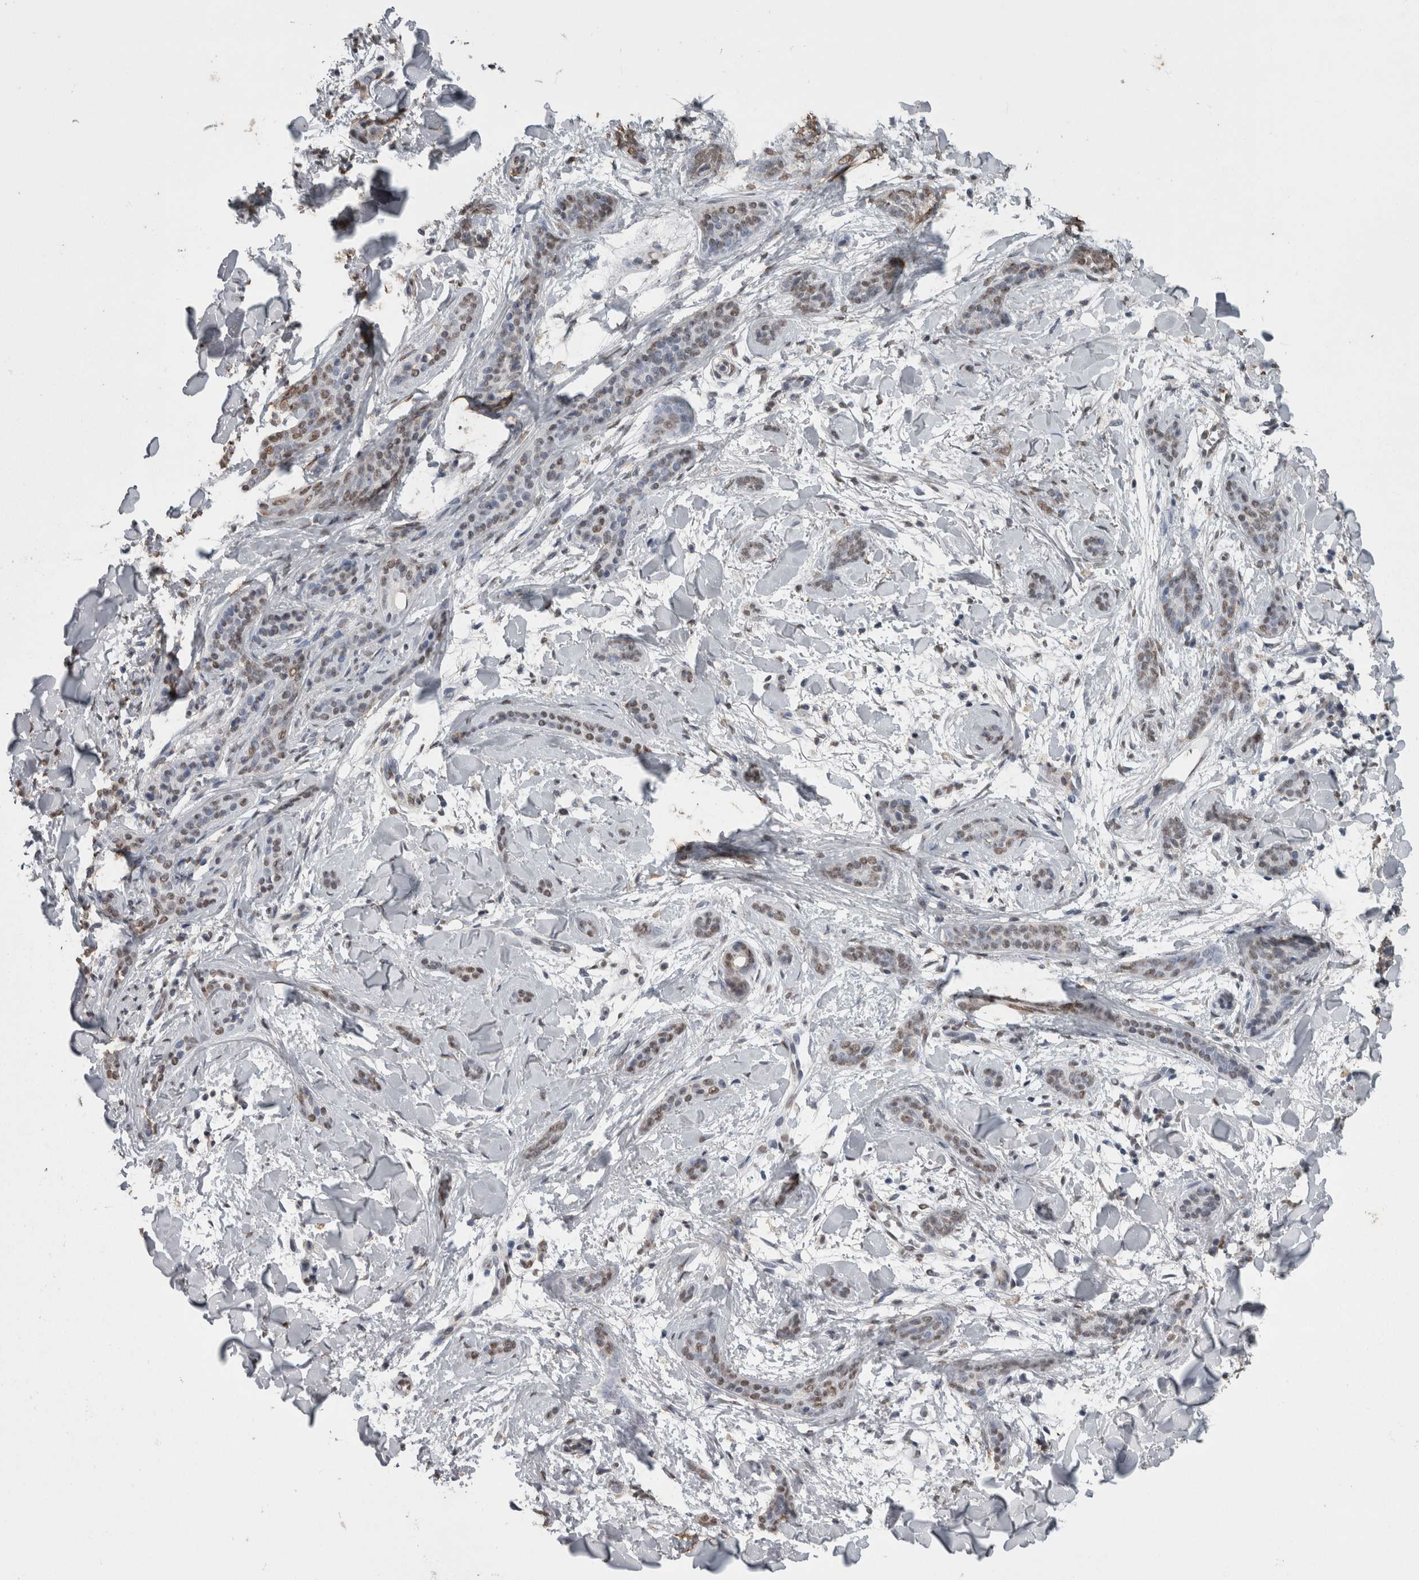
{"staining": {"intensity": "weak", "quantity": "<25%", "location": "nuclear"}, "tissue": "skin cancer", "cell_type": "Tumor cells", "image_type": "cancer", "snomed": [{"axis": "morphology", "description": "Basal cell carcinoma"}, {"axis": "morphology", "description": "Adnexal tumor, benign"}, {"axis": "topography", "description": "Skin"}], "caption": "High magnification brightfield microscopy of skin cancer stained with DAB (3,3'-diaminobenzidine) (brown) and counterstained with hematoxylin (blue): tumor cells show no significant staining.", "gene": "SMAD7", "patient": {"sex": "female", "age": 42}}